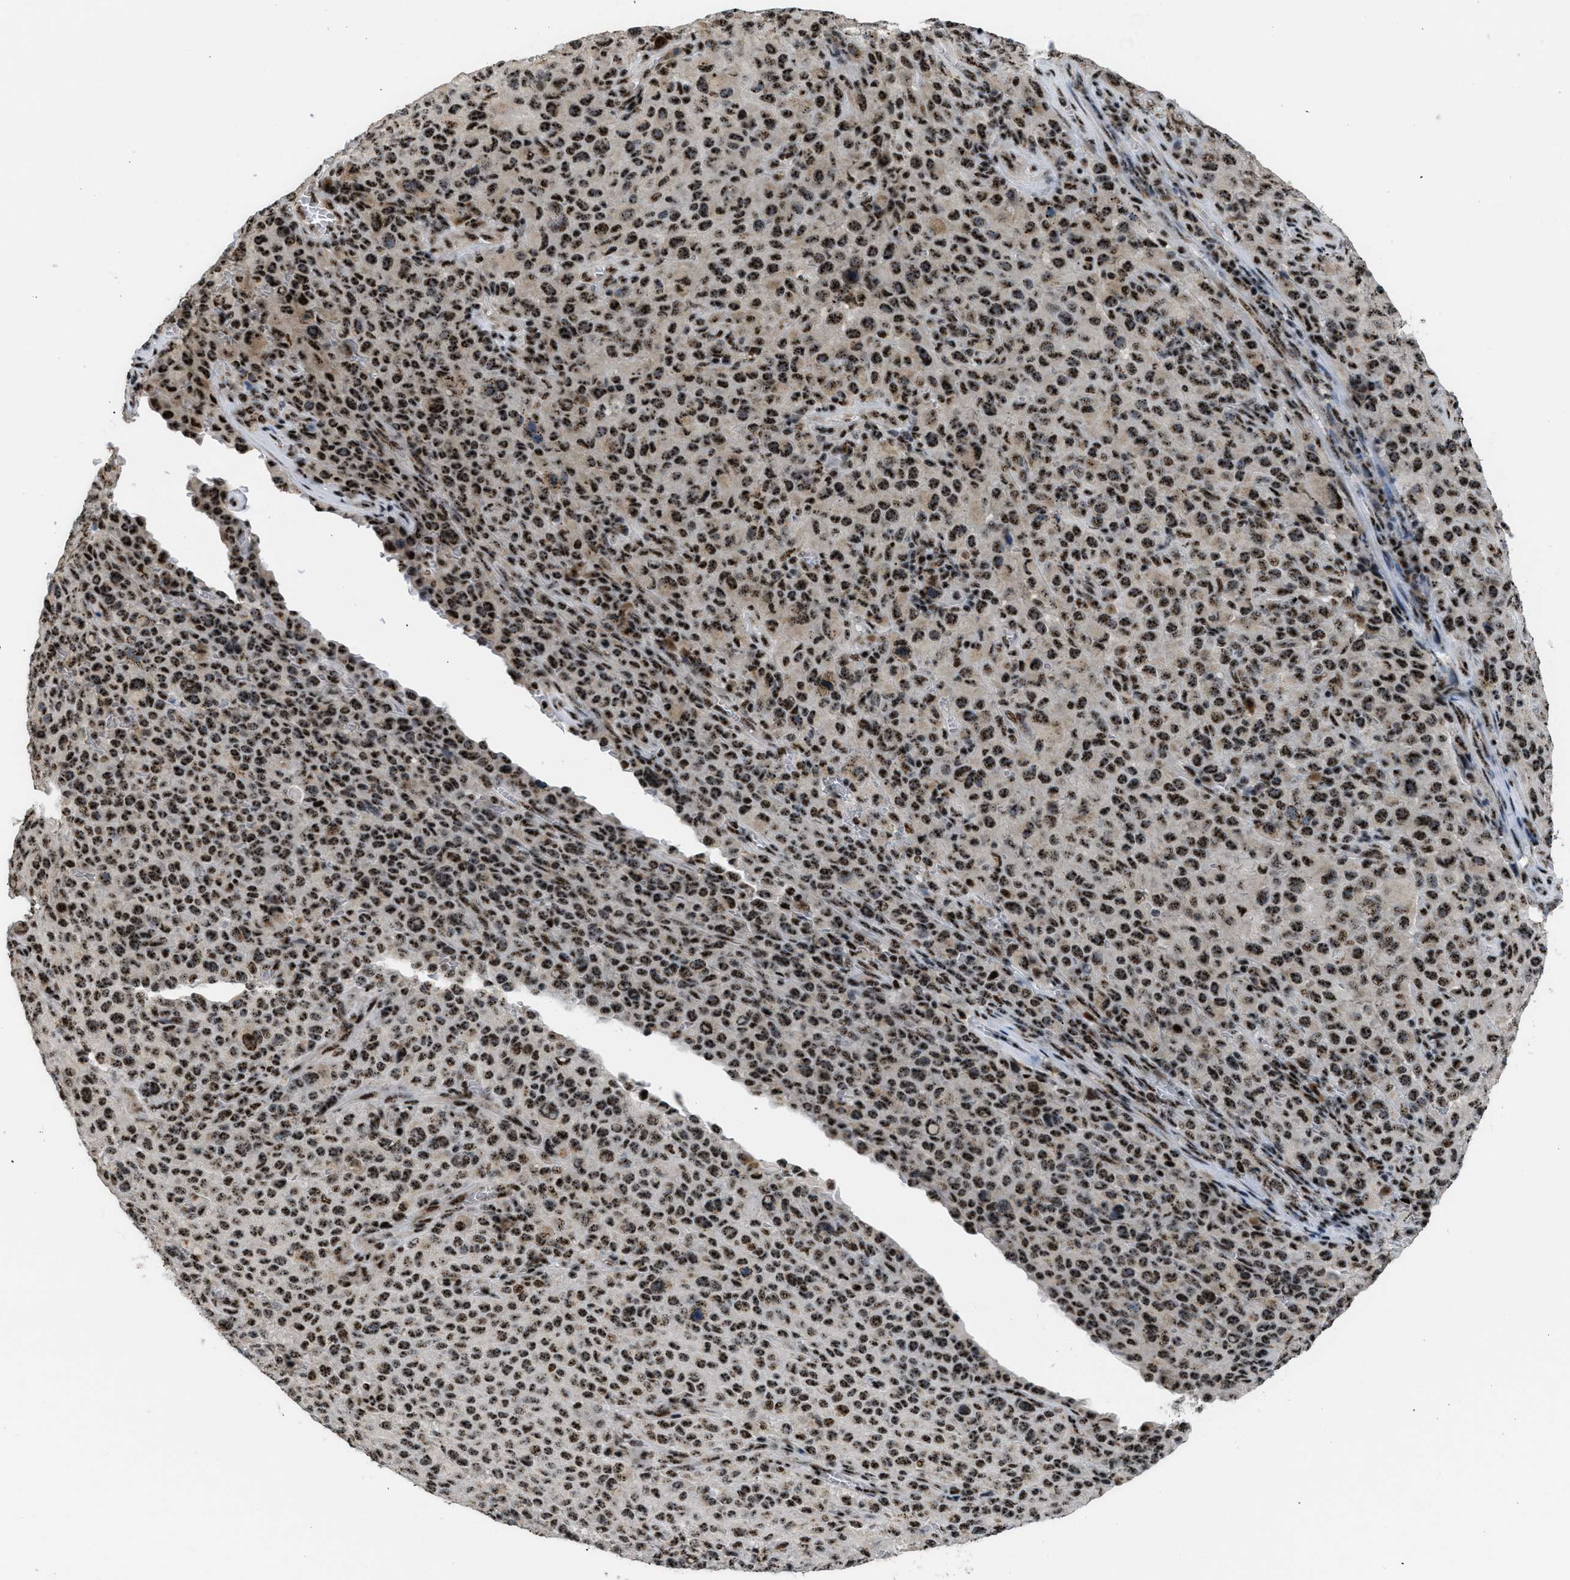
{"staining": {"intensity": "strong", "quantity": ">75%", "location": "nuclear"}, "tissue": "melanoma", "cell_type": "Tumor cells", "image_type": "cancer", "snomed": [{"axis": "morphology", "description": "Malignant melanoma, NOS"}, {"axis": "topography", "description": "Skin"}], "caption": "Melanoma stained with a protein marker exhibits strong staining in tumor cells.", "gene": "CDR2", "patient": {"sex": "female", "age": 82}}